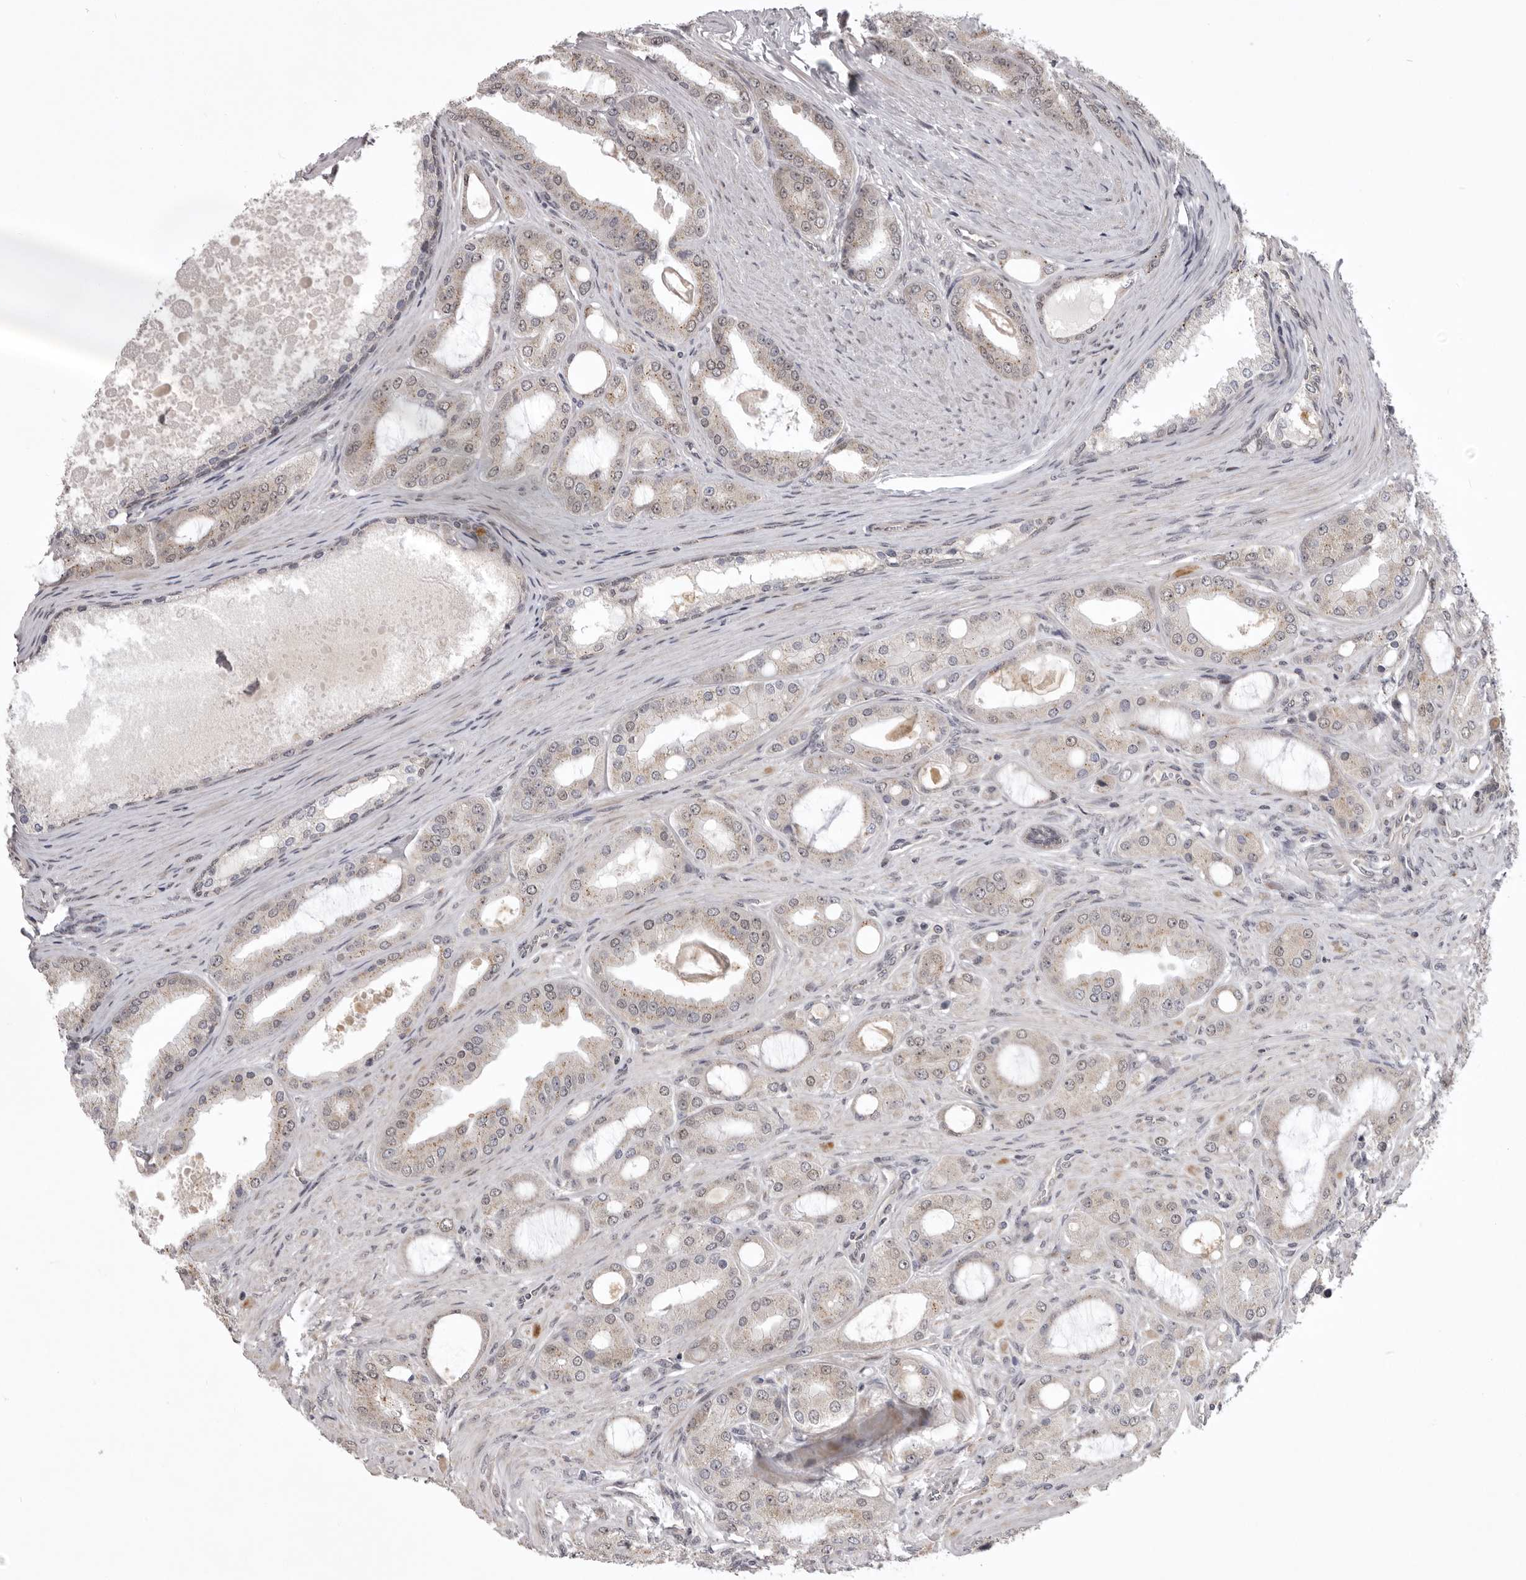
{"staining": {"intensity": "weak", "quantity": "<25%", "location": "cytoplasmic/membranous"}, "tissue": "prostate cancer", "cell_type": "Tumor cells", "image_type": "cancer", "snomed": [{"axis": "morphology", "description": "Adenocarcinoma, High grade"}, {"axis": "topography", "description": "Prostate"}], "caption": "High-grade adenocarcinoma (prostate) was stained to show a protein in brown. There is no significant expression in tumor cells. (DAB (3,3'-diaminobenzidine) IHC with hematoxylin counter stain).", "gene": "C1orf109", "patient": {"sex": "male", "age": 60}}